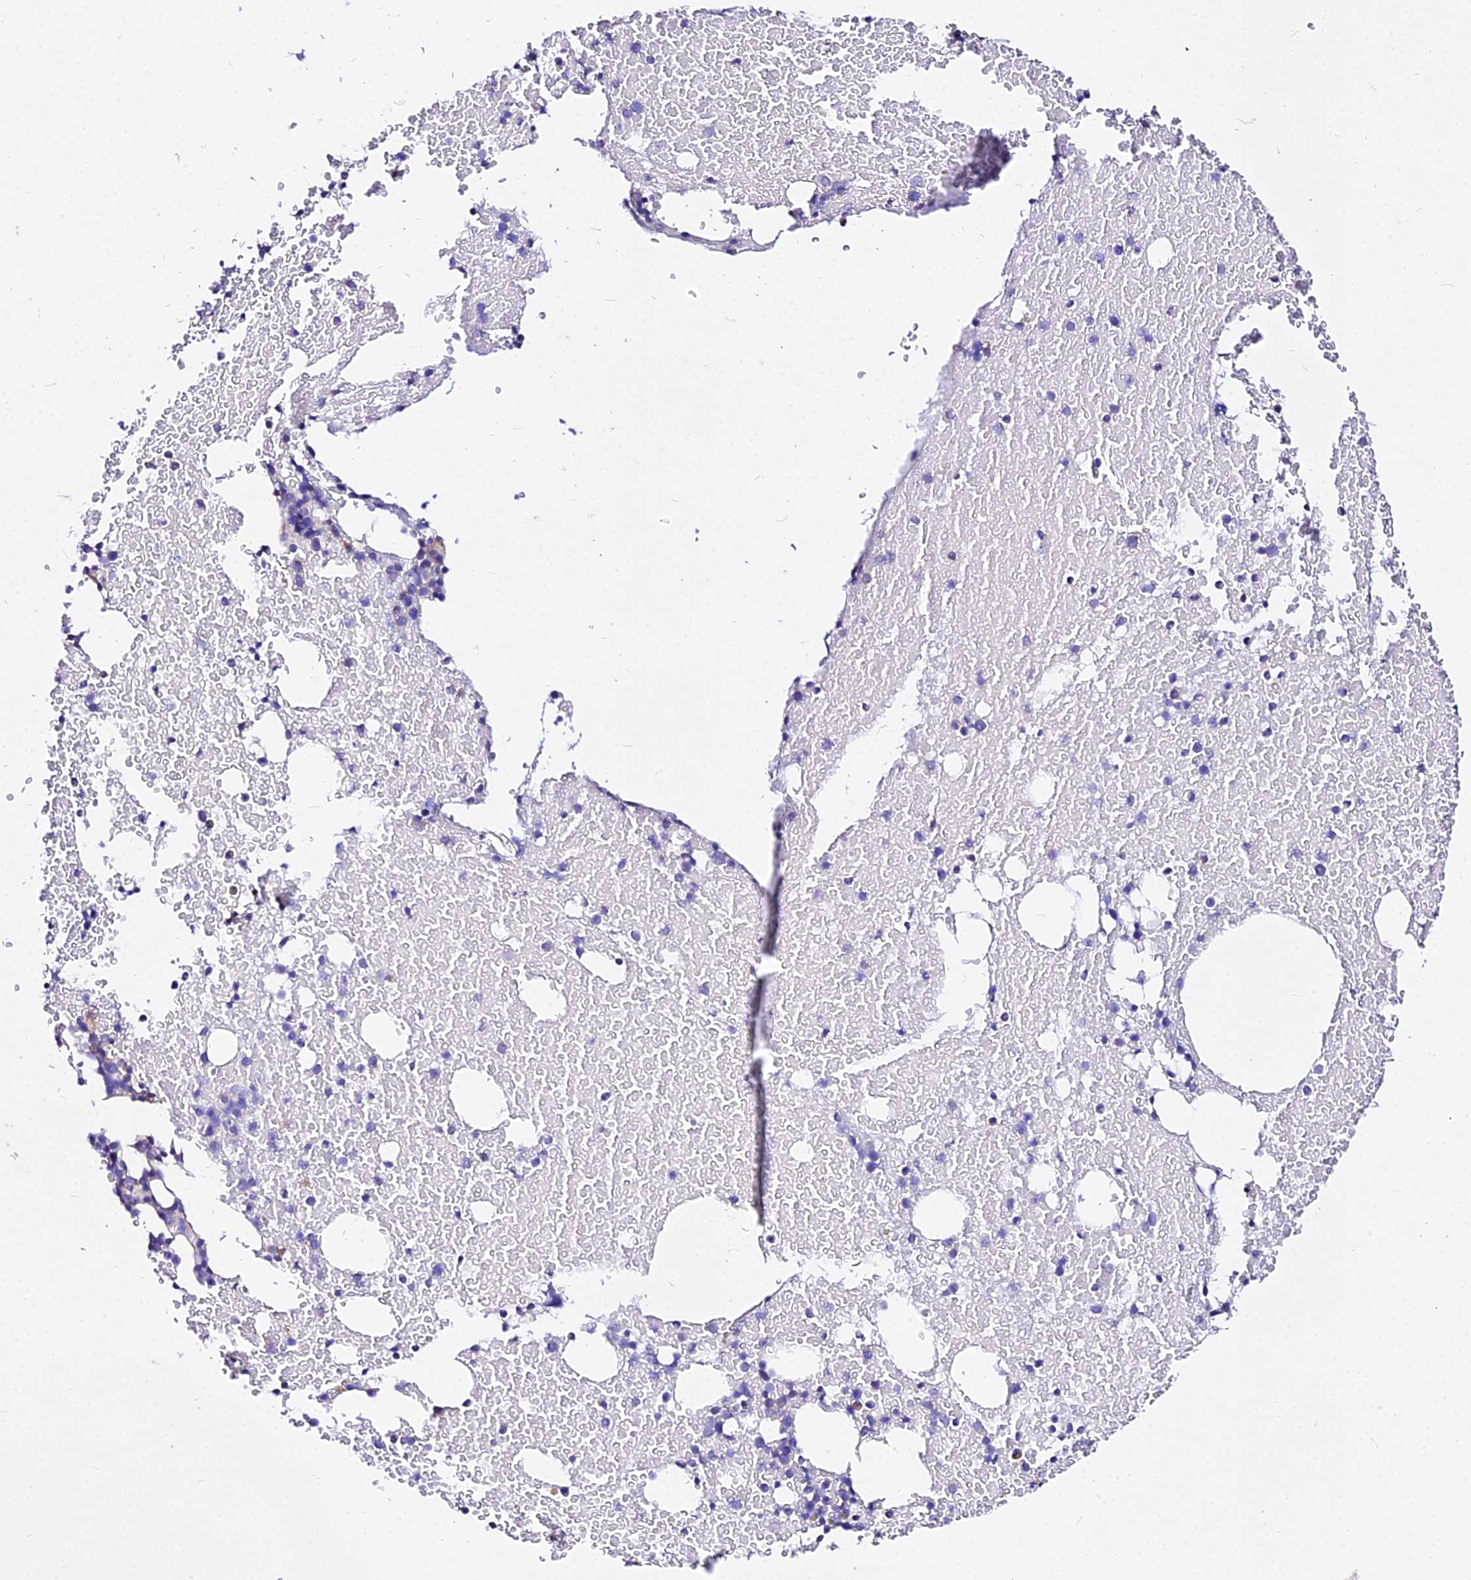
{"staining": {"intensity": "negative", "quantity": "none", "location": "none"}, "tissue": "bone marrow", "cell_type": "Hematopoietic cells", "image_type": "normal", "snomed": [{"axis": "morphology", "description": "Normal tissue, NOS"}, {"axis": "topography", "description": "Bone marrow"}], "caption": "Immunohistochemical staining of unremarkable human bone marrow displays no significant staining in hematopoietic cells.", "gene": "DAW1", "patient": {"sex": "male", "age": 57}}